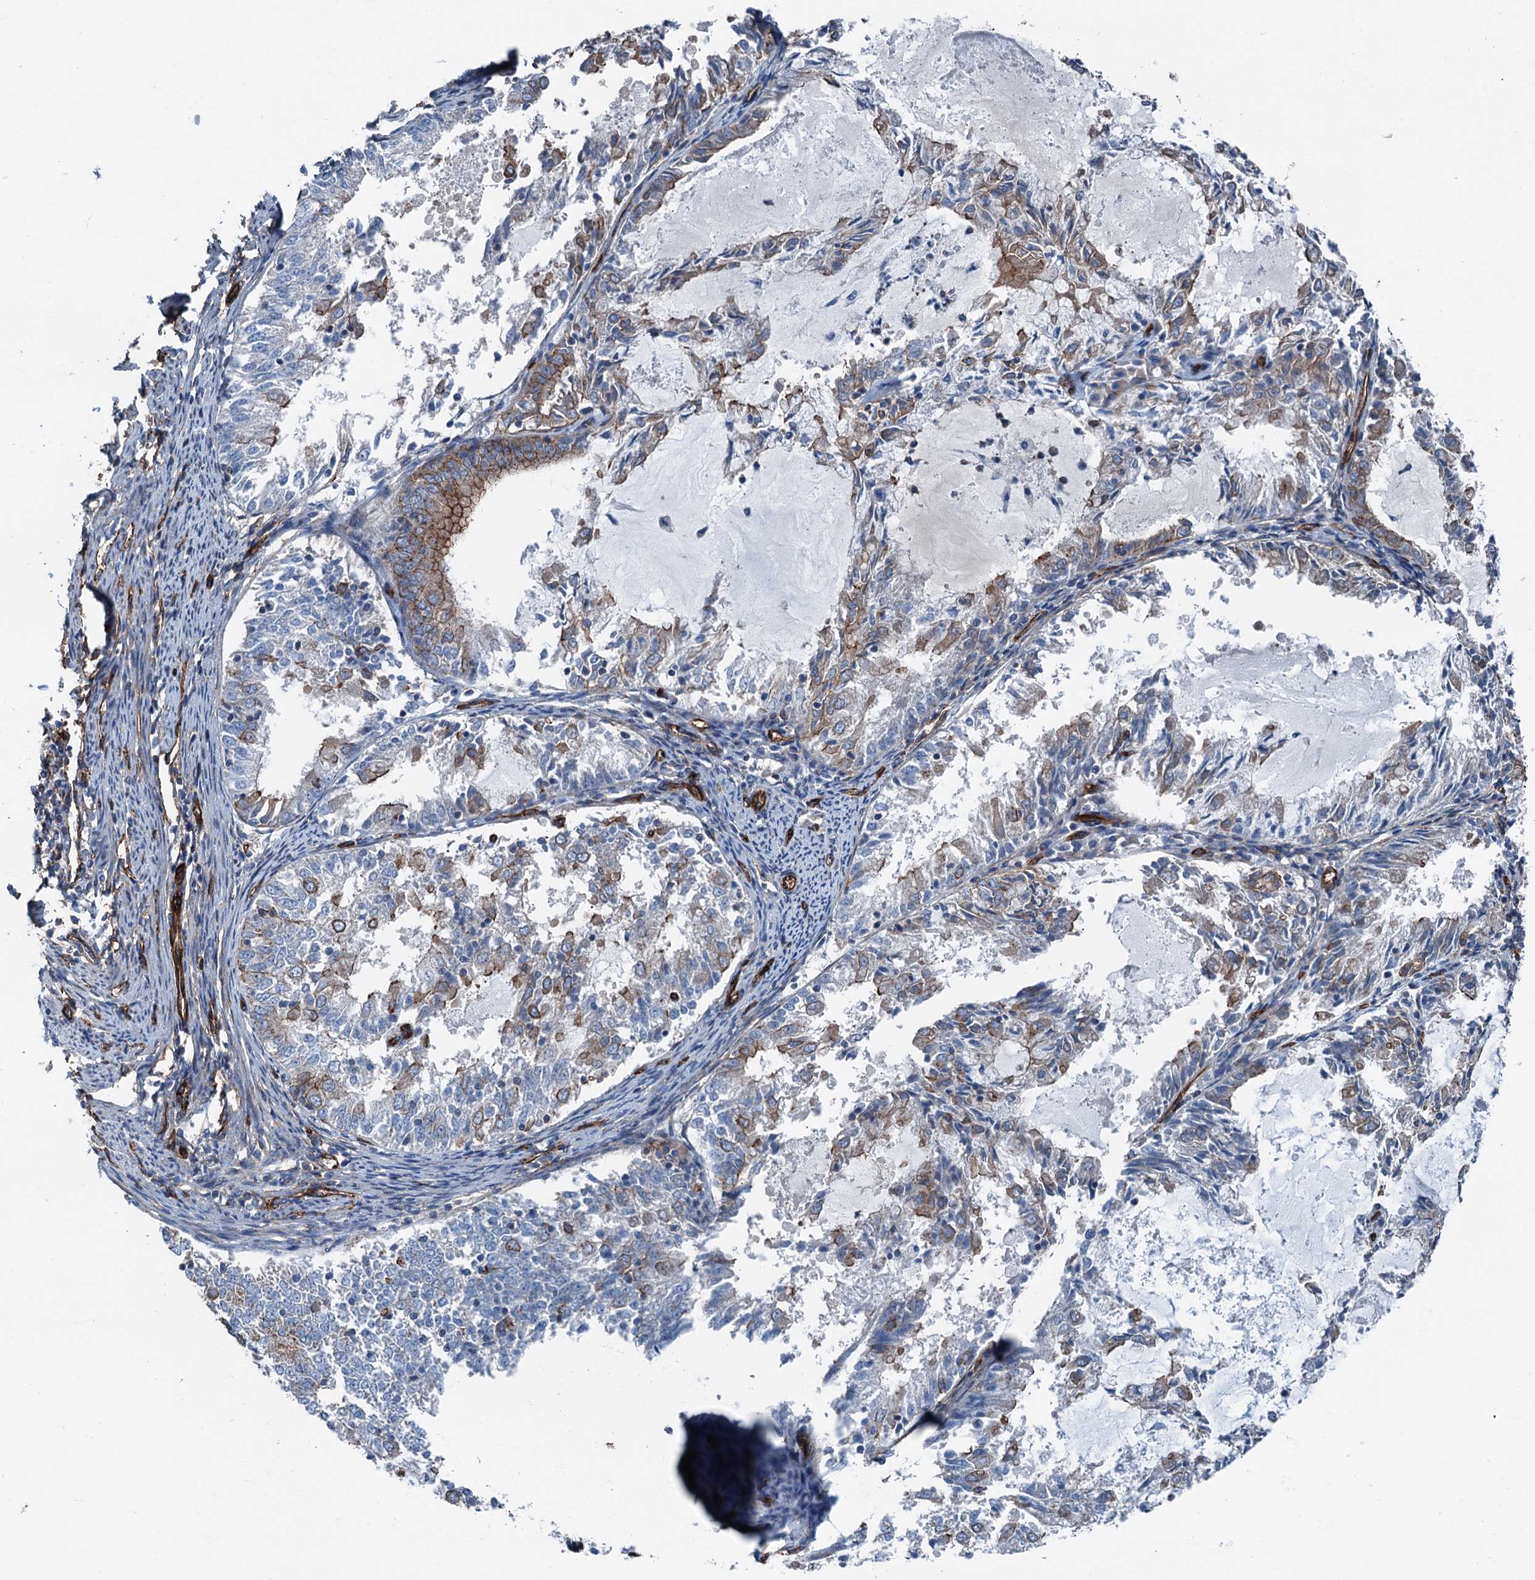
{"staining": {"intensity": "moderate", "quantity": "<25%", "location": "cytoplasmic/membranous"}, "tissue": "endometrial cancer", "cell_type": "Tumor cells", "image_type": "cancer", "snomed": [{"axis": "morphology", "description": "Adenocarcinoma, NOS"}, {"axis": "topography", "description": "Endometrium"}], "caption": "DAB (3,3'-diaminobenzidine) immunohistochemical staining of endometrial cancer displays moderate cytoplasmic/membranous protein staining in about <25% of tumor cells.", "gene": "NMRAL1", "patient": {"sex": "female", "age": 57}}